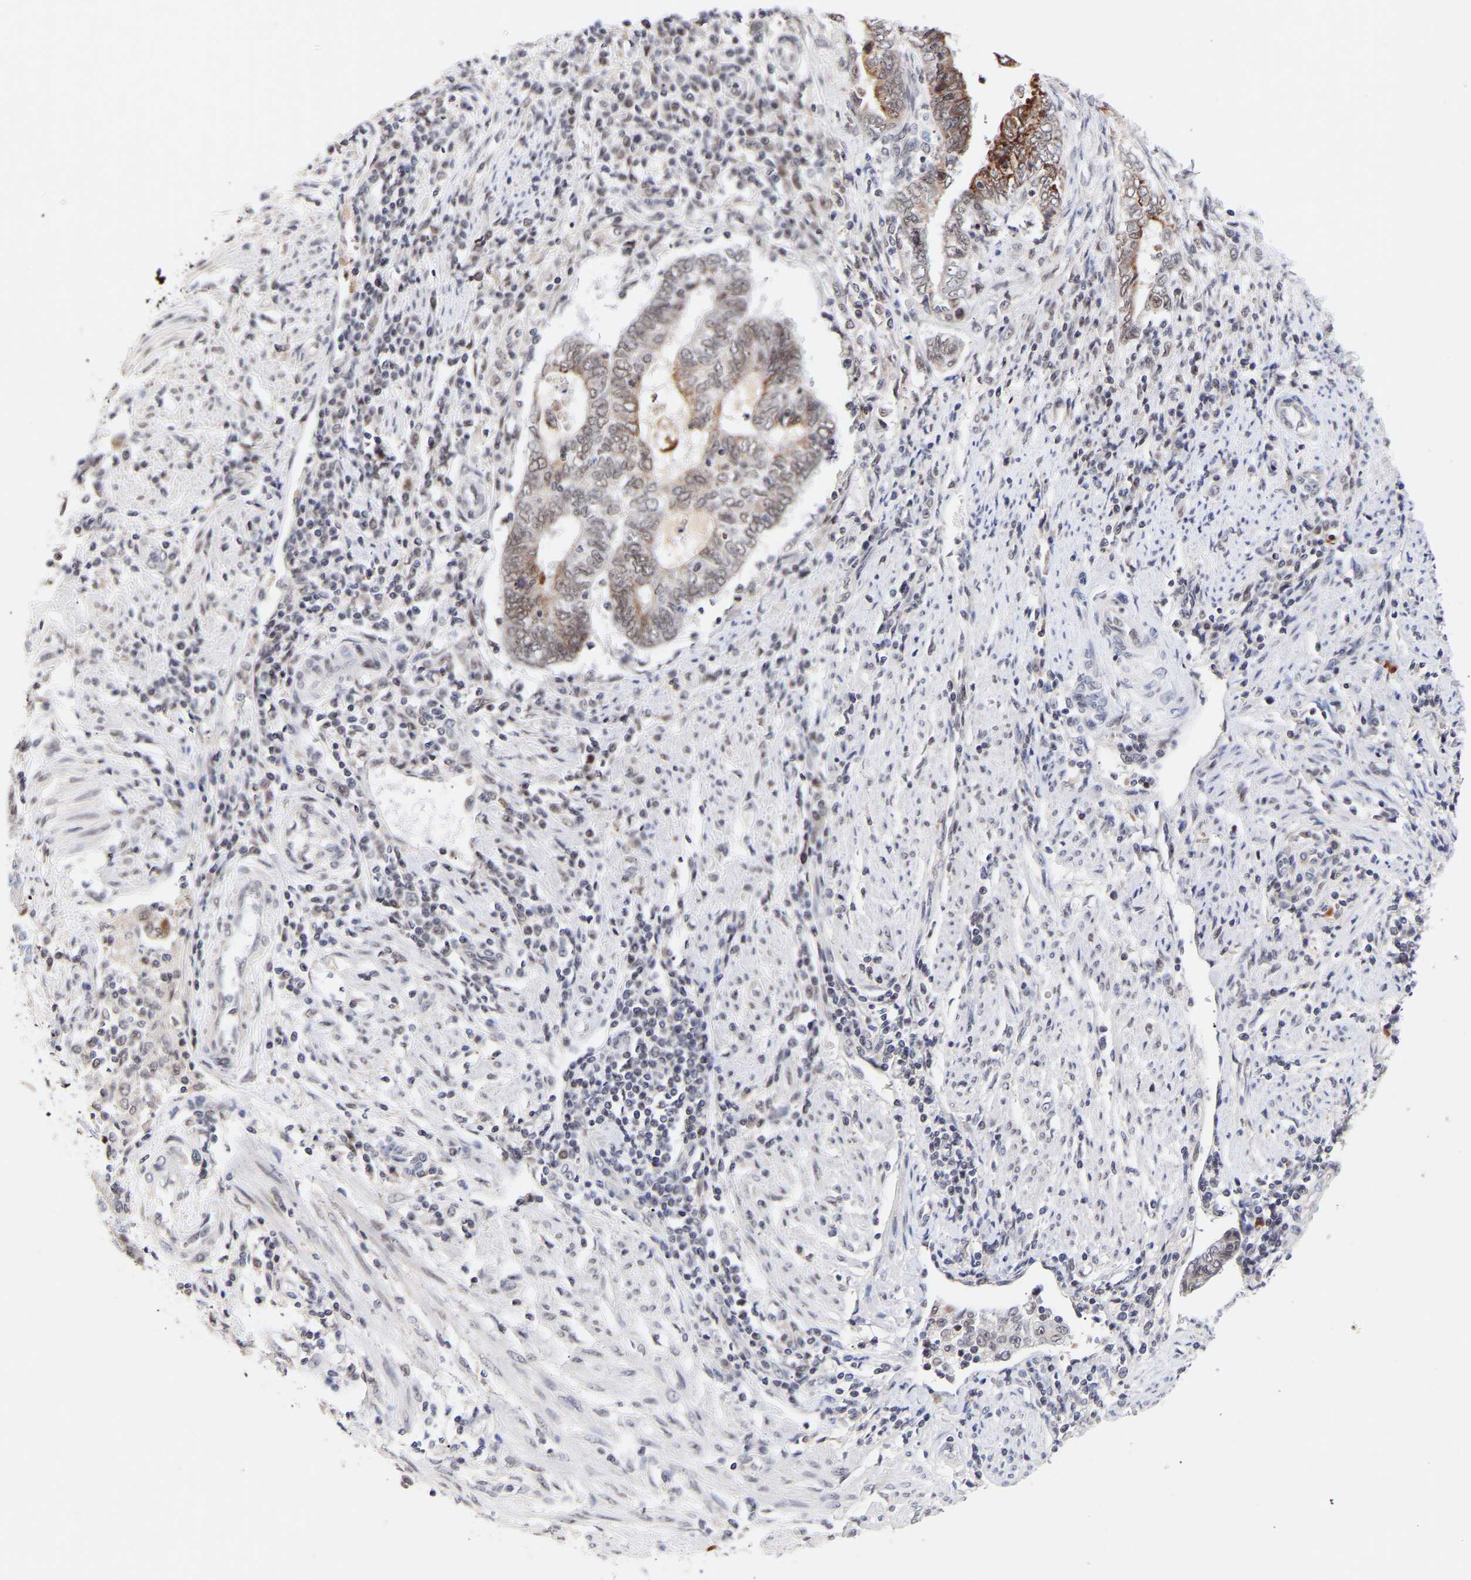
{"staining": {"intensity": "negative", "quantity": "none", "location": "none"}, "tissue": "endometrial cancer", "cell_type": "Tumor cells", "image_type": "cancer", "snomed": [{"axis": "morphology", "description": "Adenocarcinoma, NOS"}, {"axis": "topography", "description": "Uterus"}, {"axis": "topography", "description": "Endometrium"}], "caption": "Protein analysis of endometrial cancer displays no significant staining in tumor cells.", "gene": "RBM15", "patient": {"sex": "female", "age": 70}}